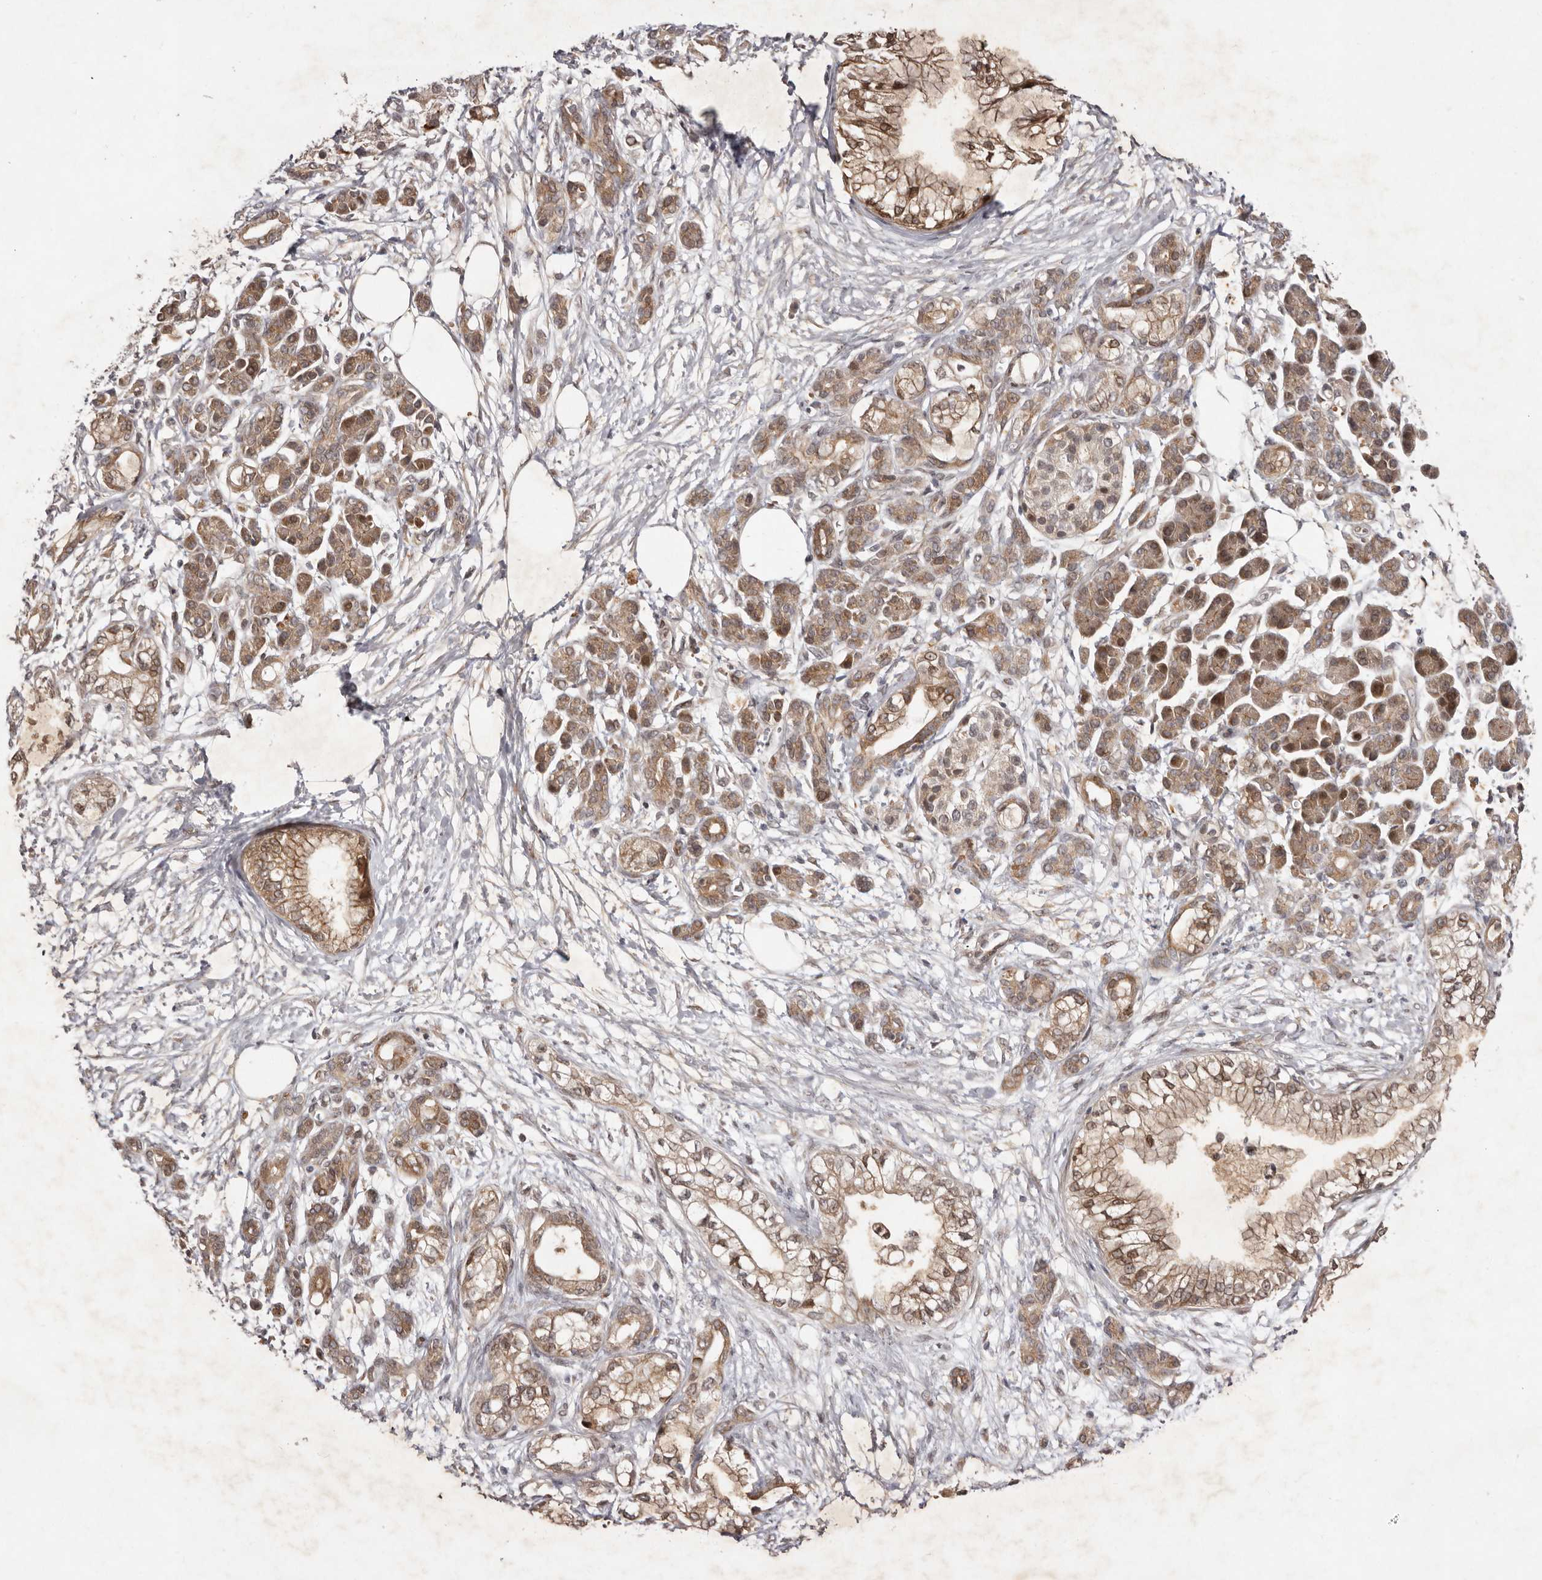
{"staining": {"intensity": "moderate", "quantity": ">75%", "location": "cytoplasmic/membranous,nuclear"}, "tissue": "pancreatic cancer", "cell_type": "Tumor cells", "image_type": "cancer", "snomed": [{"axis": "morphology", "description": "Adenocarcinoma, NOS"}, {"axis": "topography", "description": "Pancreas"}], "caption": "Tumor cells show moderate cytoplasmic/membranous and nuclear expression in about >75% of cells in pancreatic adenocarcinoma. The protein of interest is stained brown, and the nuclei are stained in blue (DAB IHC with brightfield microscopy, high magnification).", "gene": "ABL1", "patient": {"sex": "male", "age": 68}}